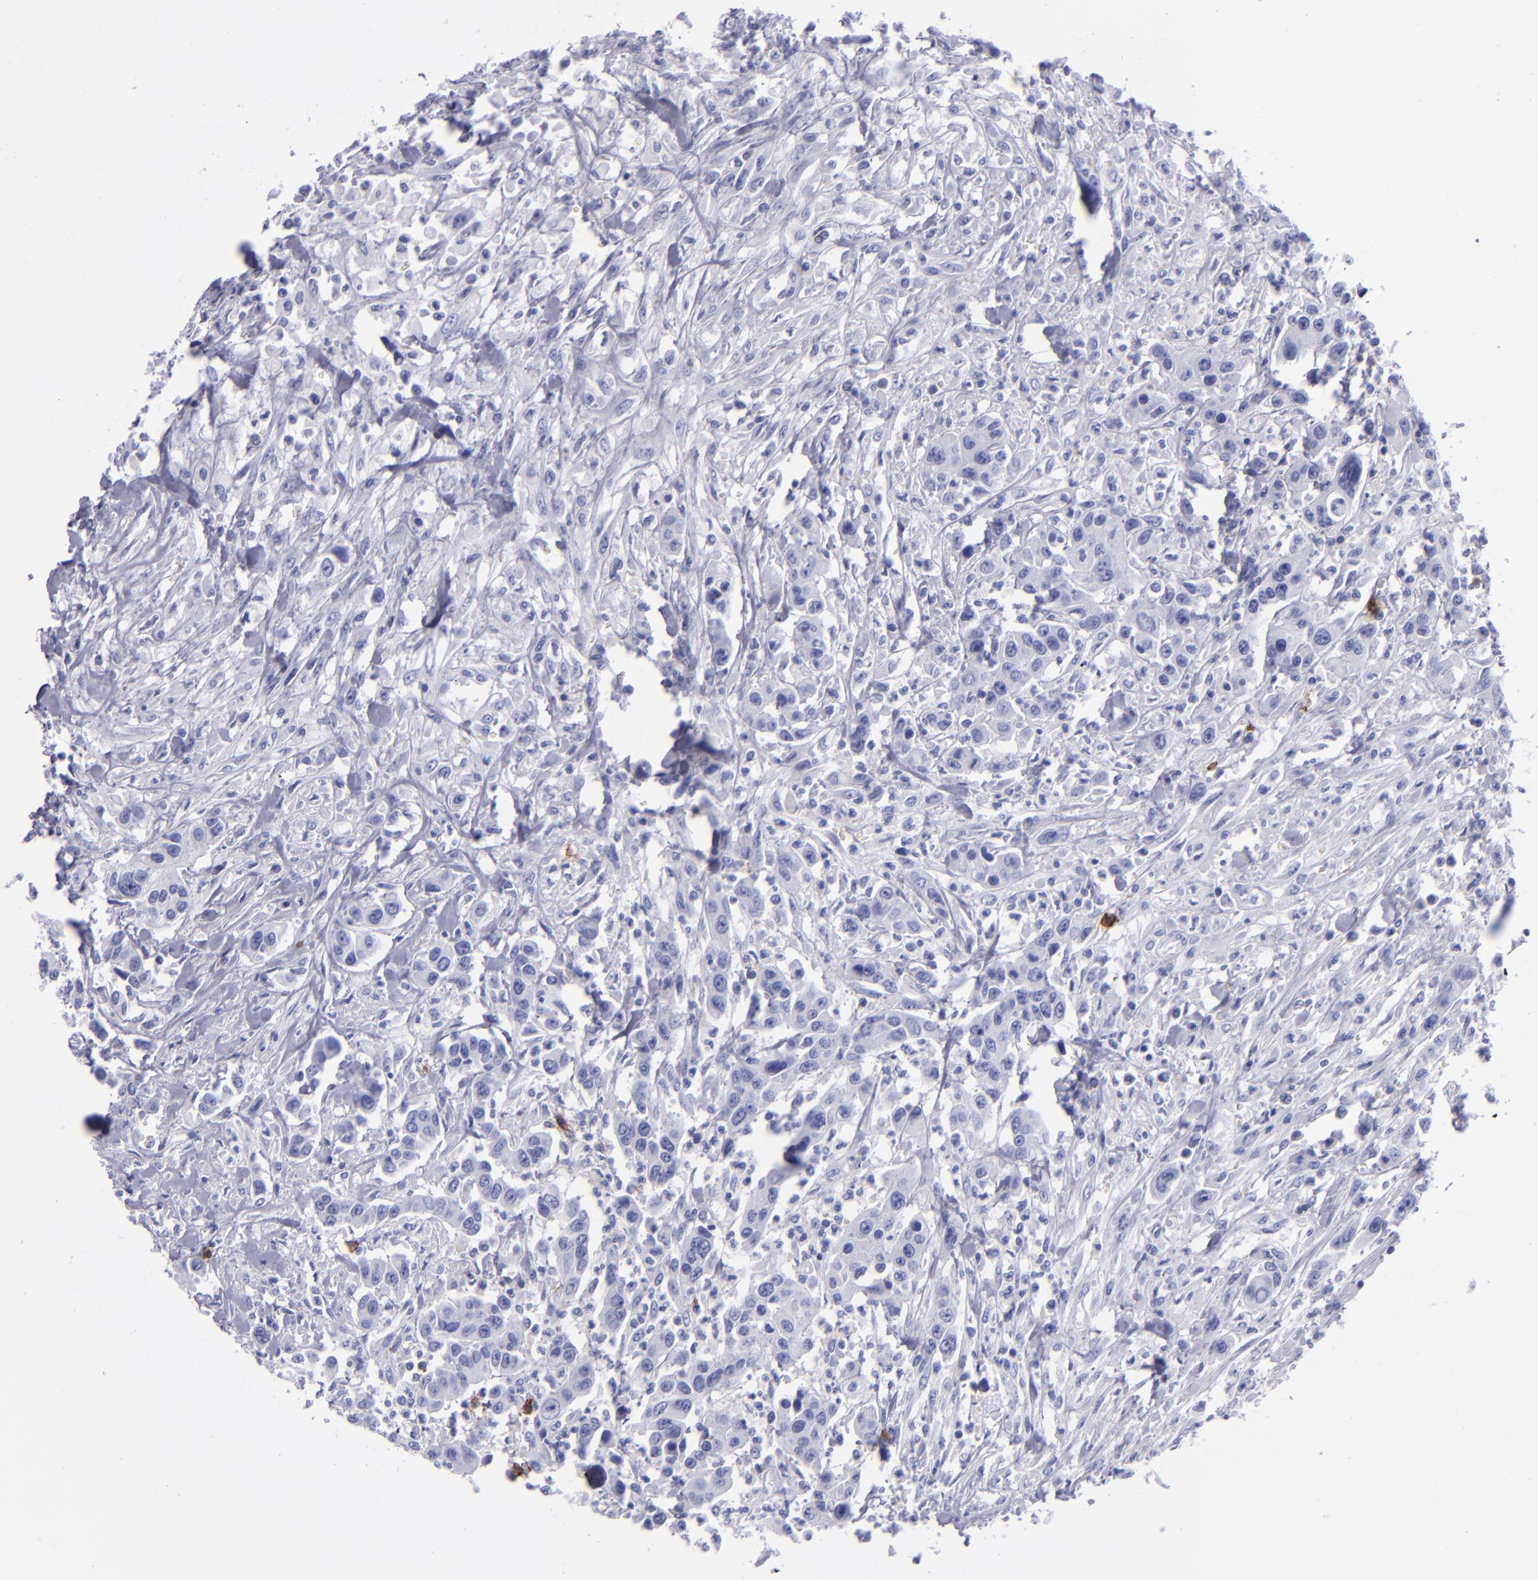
{"staining": {"intensity": "negative", "quantity": "none", "location": "none"}, "tissue": "urothelial cancer", "cell_type": "Tumor cells", "image_type": "cancer", "snomed": [{"axis": "morphology", "description": "Urothelial carcinoma, High grade"}, {"axis": "topography", "description": "Urinary bladder"}], "caption": "An image of urothelial cancer stained for a protein reveals no brown staining in tumor cells.", "gene": "CD38", "patient": {"sex": "male", "age": 86}}